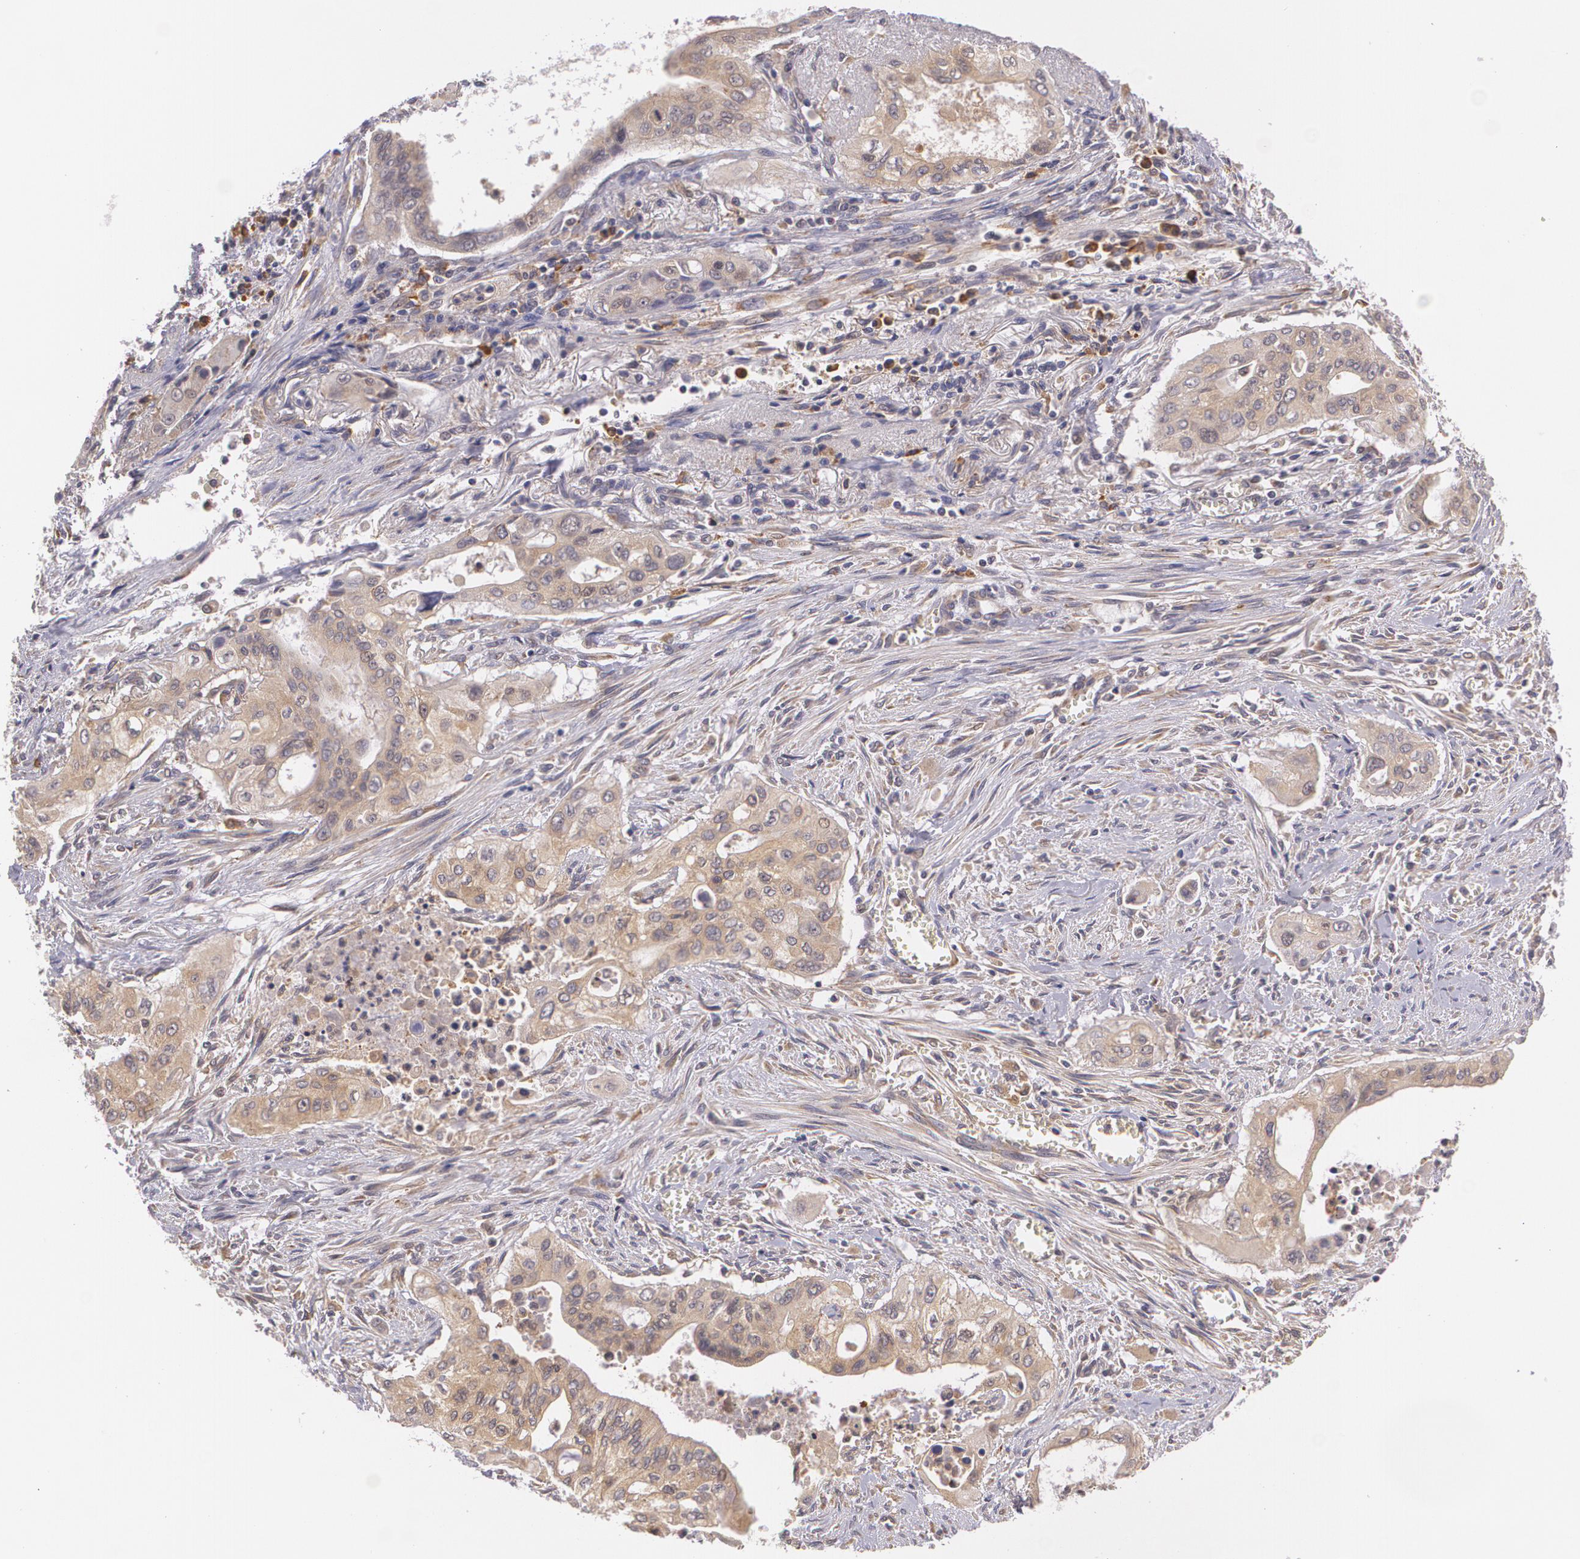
{"staining": {"intensity": "weak", "quantity": ">75%", "location": "cytoplasmic/membranous"}, "tissue": "pancreatic cancer", "cell_type": "Tumor cells", "image_type": "cancer", "snomed": [{"axis": "morphology", "description": "Adenocarcinoma, NOS"}, {"axis": "topography", "description": "Pancreas"}], "caption": "The photomicrograph shows immunohistochemical staining of pancreatic cancer (adenocarcinoma). There is weak cytoplasmic/membranous expression is appreciated in approximately >75% of tumor cells. The staining was performed using DAB (3,3'-diaminobenzidine) to visualize the protein expression in brown, while the nuclei were stained in blue with hematoxylin (Magnification: 20x).", "gene": "CCL17", "patient": {"sex": "male", "age": 77}}